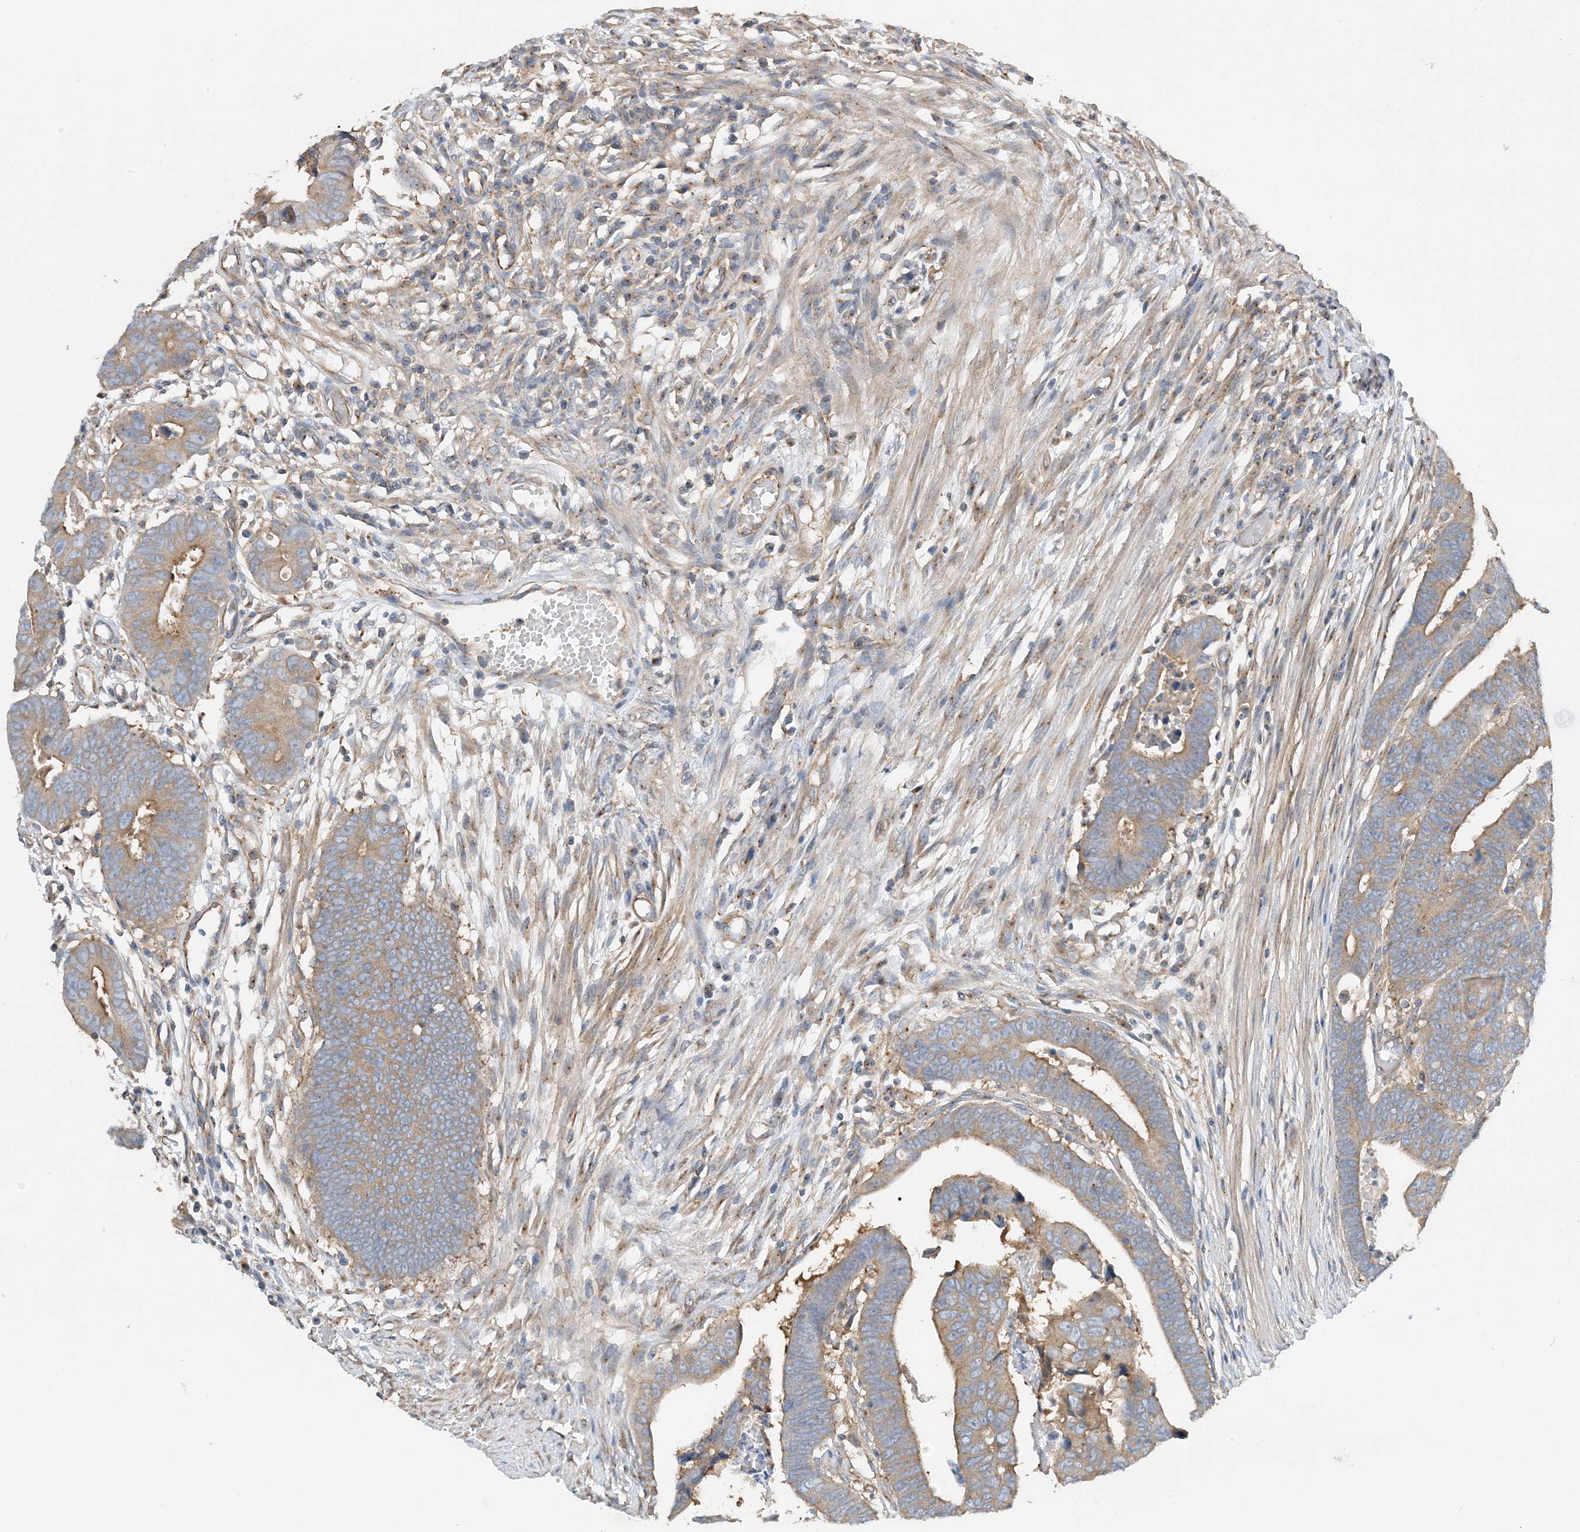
{"staining": {"intensity": "moderate", "quantity": "25%-75%", "location": "cytoplasmic/membranous"}, "tissue": "colorectal cancer", "cell_type": "Tumor cells", "image_type": "cancer", "snomed": [{"axis": "morphology", "description": "Adenocarcinoma, NOS"}, {"axis": "topography", "description": "Rectum"}], "caption": "The histopathology image displays immunohistochemical staining of adenocarcinoma (colorectal). There is moderate cytoplasmic/membranous staining is identified in approximately 25%-75% of tumor cells.", "gene": "SIDT1", "patient": {"sex": "female", "age": 65}}